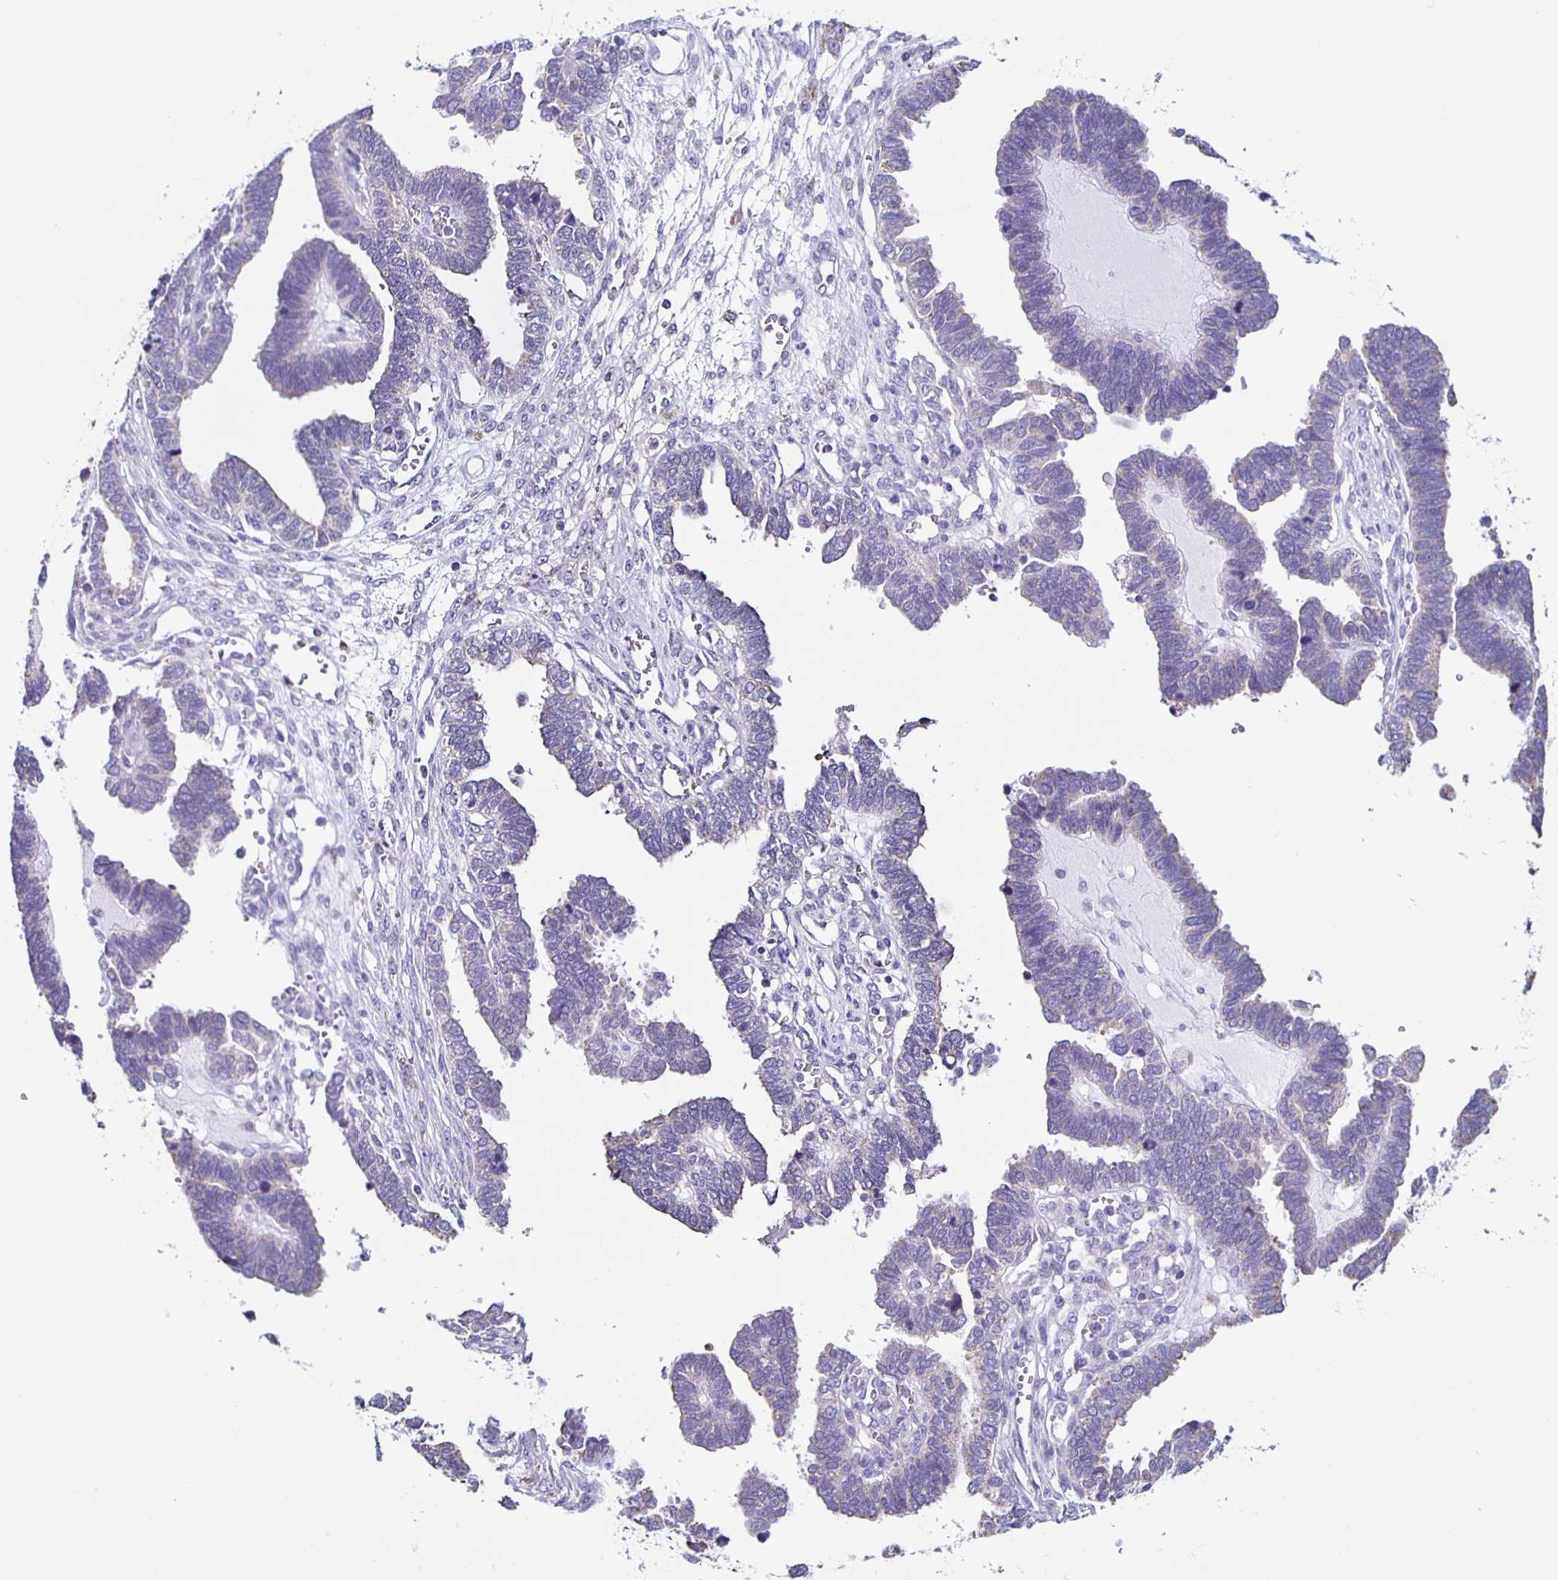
{"staining": {"intensity": "negative", "quantity": "none", "location": "none"}, "tissue": "ovarian cancer", "cell_type": "Tumor cells", "image_type": "cancer", "snomed": [{"axis": "morphology", "description": "Cystadenocarcinoma, serous, NOS"}, {"axis": "topography", "description": "Ovary"}], "caption": "Tumor cells show no significant expression in ovarian cancer (serous cystadenocarcinoma). Brightfield microscopy of IHC stained with DAB (3,3'-diaminobenzidine) (brown) and hematoxylin (blue), captured at high magnification.", "gene": "TPPP", "patient": {"sex": "female", "age": 51}}